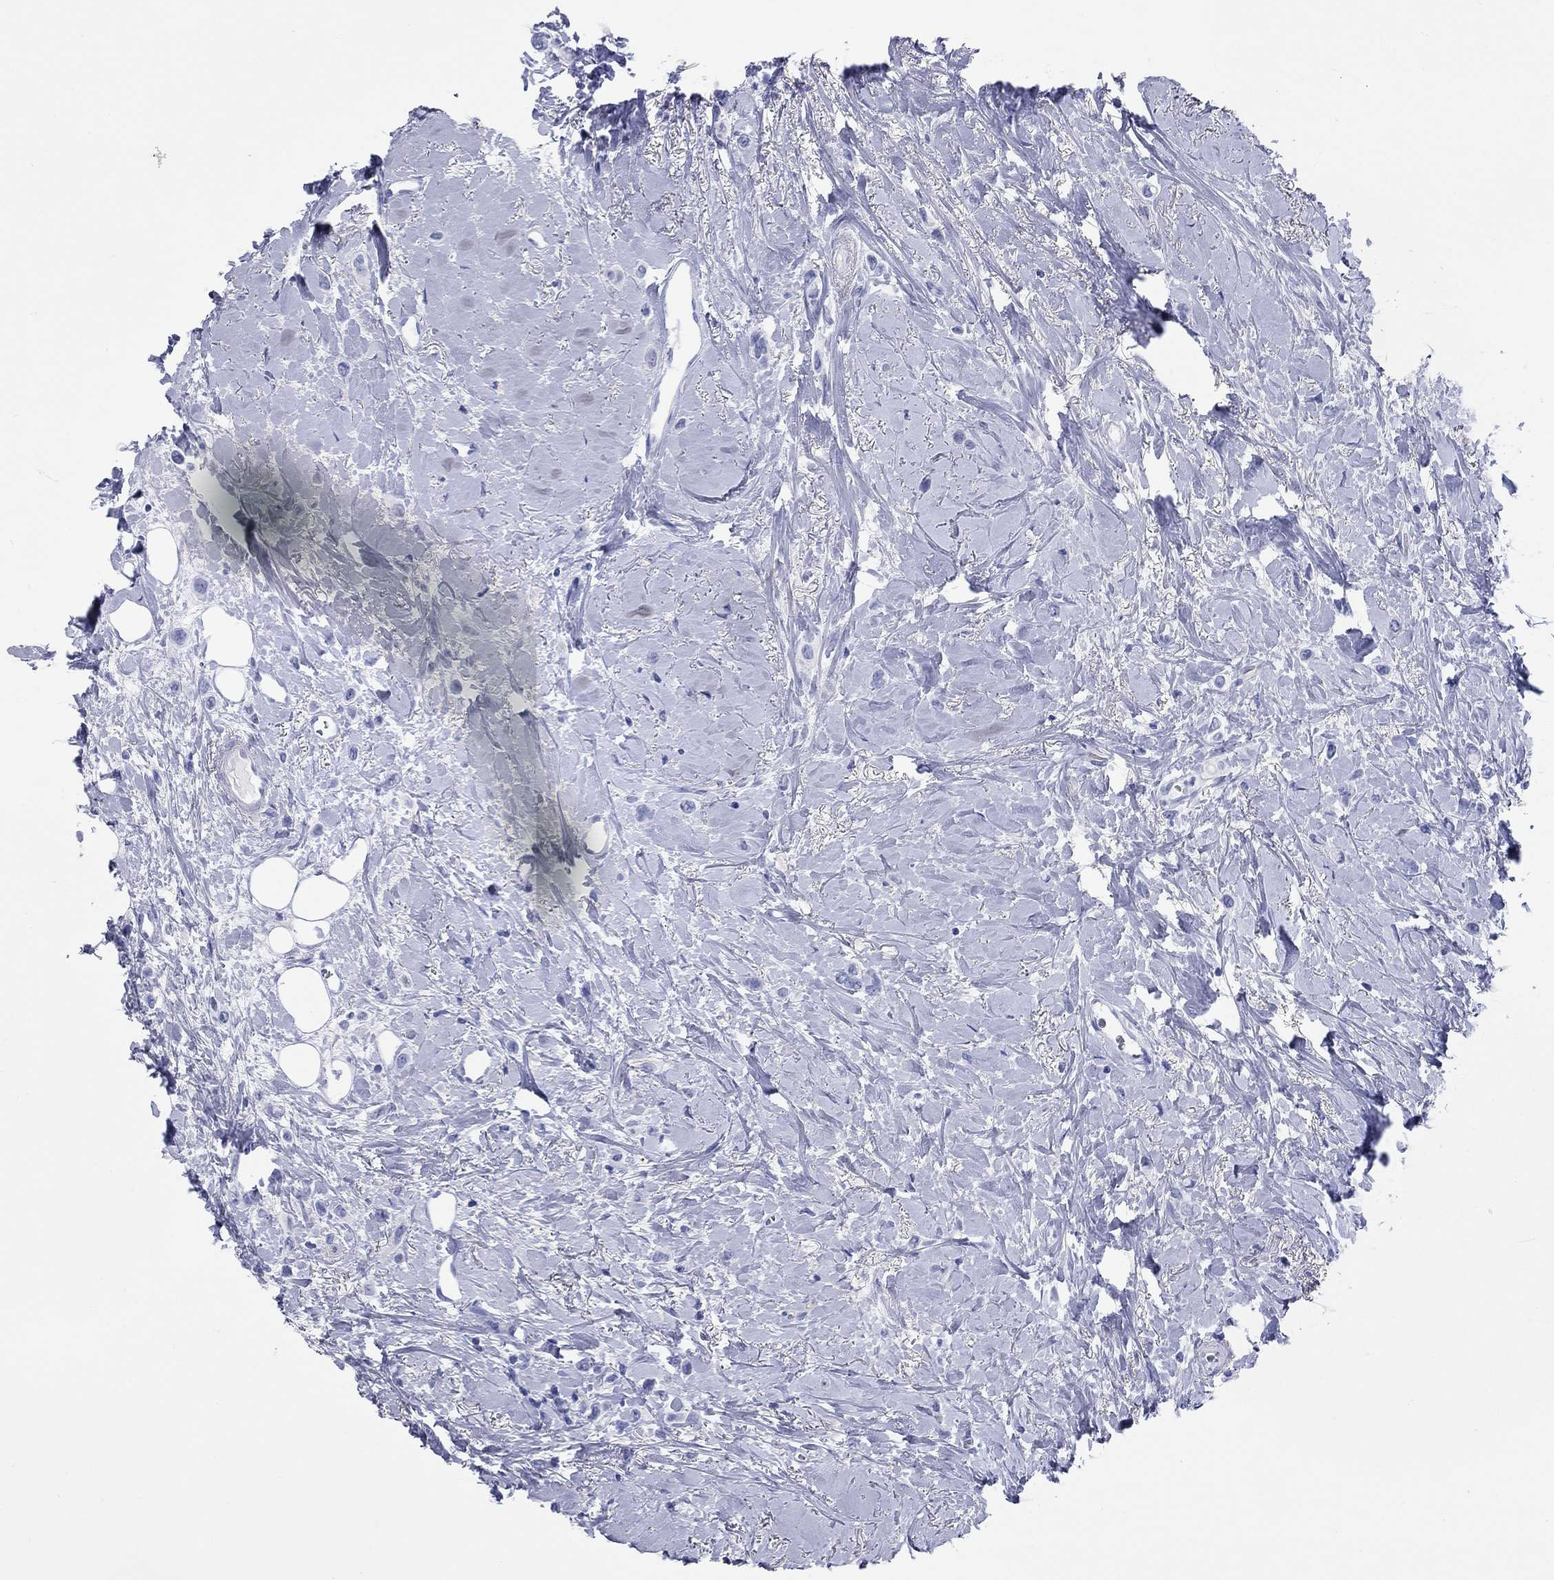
{"staining": {"intensity": "negative", "quantity": "none", "location": "none"}, "tissue": "breast cancer", "cell_type": "Tumor cells", "image_type": "cancer", "snomed": [{"axis": "morphology", "description": "Lobular carcinoma"}, {"axis": "topography", "description": "Breast"}], "caption": "Immunohistochemical staining of human breast cancer reveals no significant expression in tumor cells.", "gene": "CCNA1", "patient": {"sex": "female", "age": 66}}